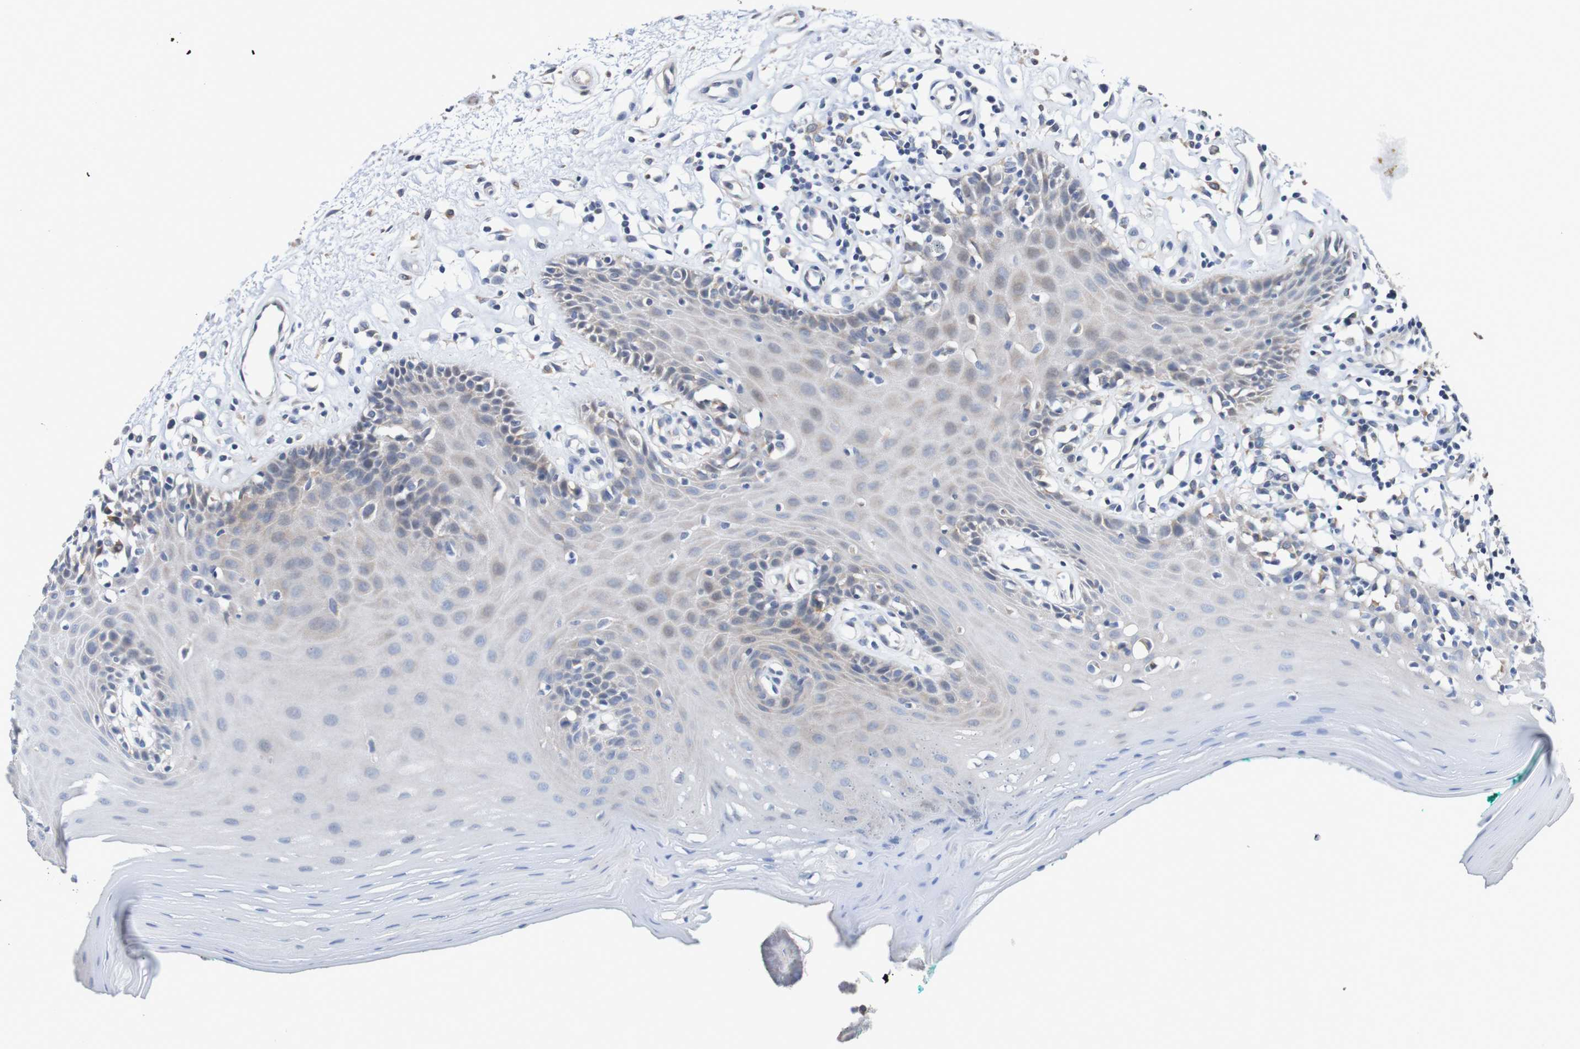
{"staining": {"intensity": "negative", "quantity": "none", "location": "none"}, "tissue": "oral mucosa", "cell_type": "Squamous epithelial cells", "image_type": "normal", "snomed": [{"axis": "morphology", "description": "Normal tissue, NOS"}, {"axis": "topography", "description": "Skeletal muscle"}, {"axis": "topography", "description": "Oral tissue"}], "caption": "Protein analysis of benign oral mucosa exhibits no significant staining in squamous epithelial cells. Nuclei are stained in blue.", "gene": "FIBP", "patient": {"sex": "male", "age": 58}}